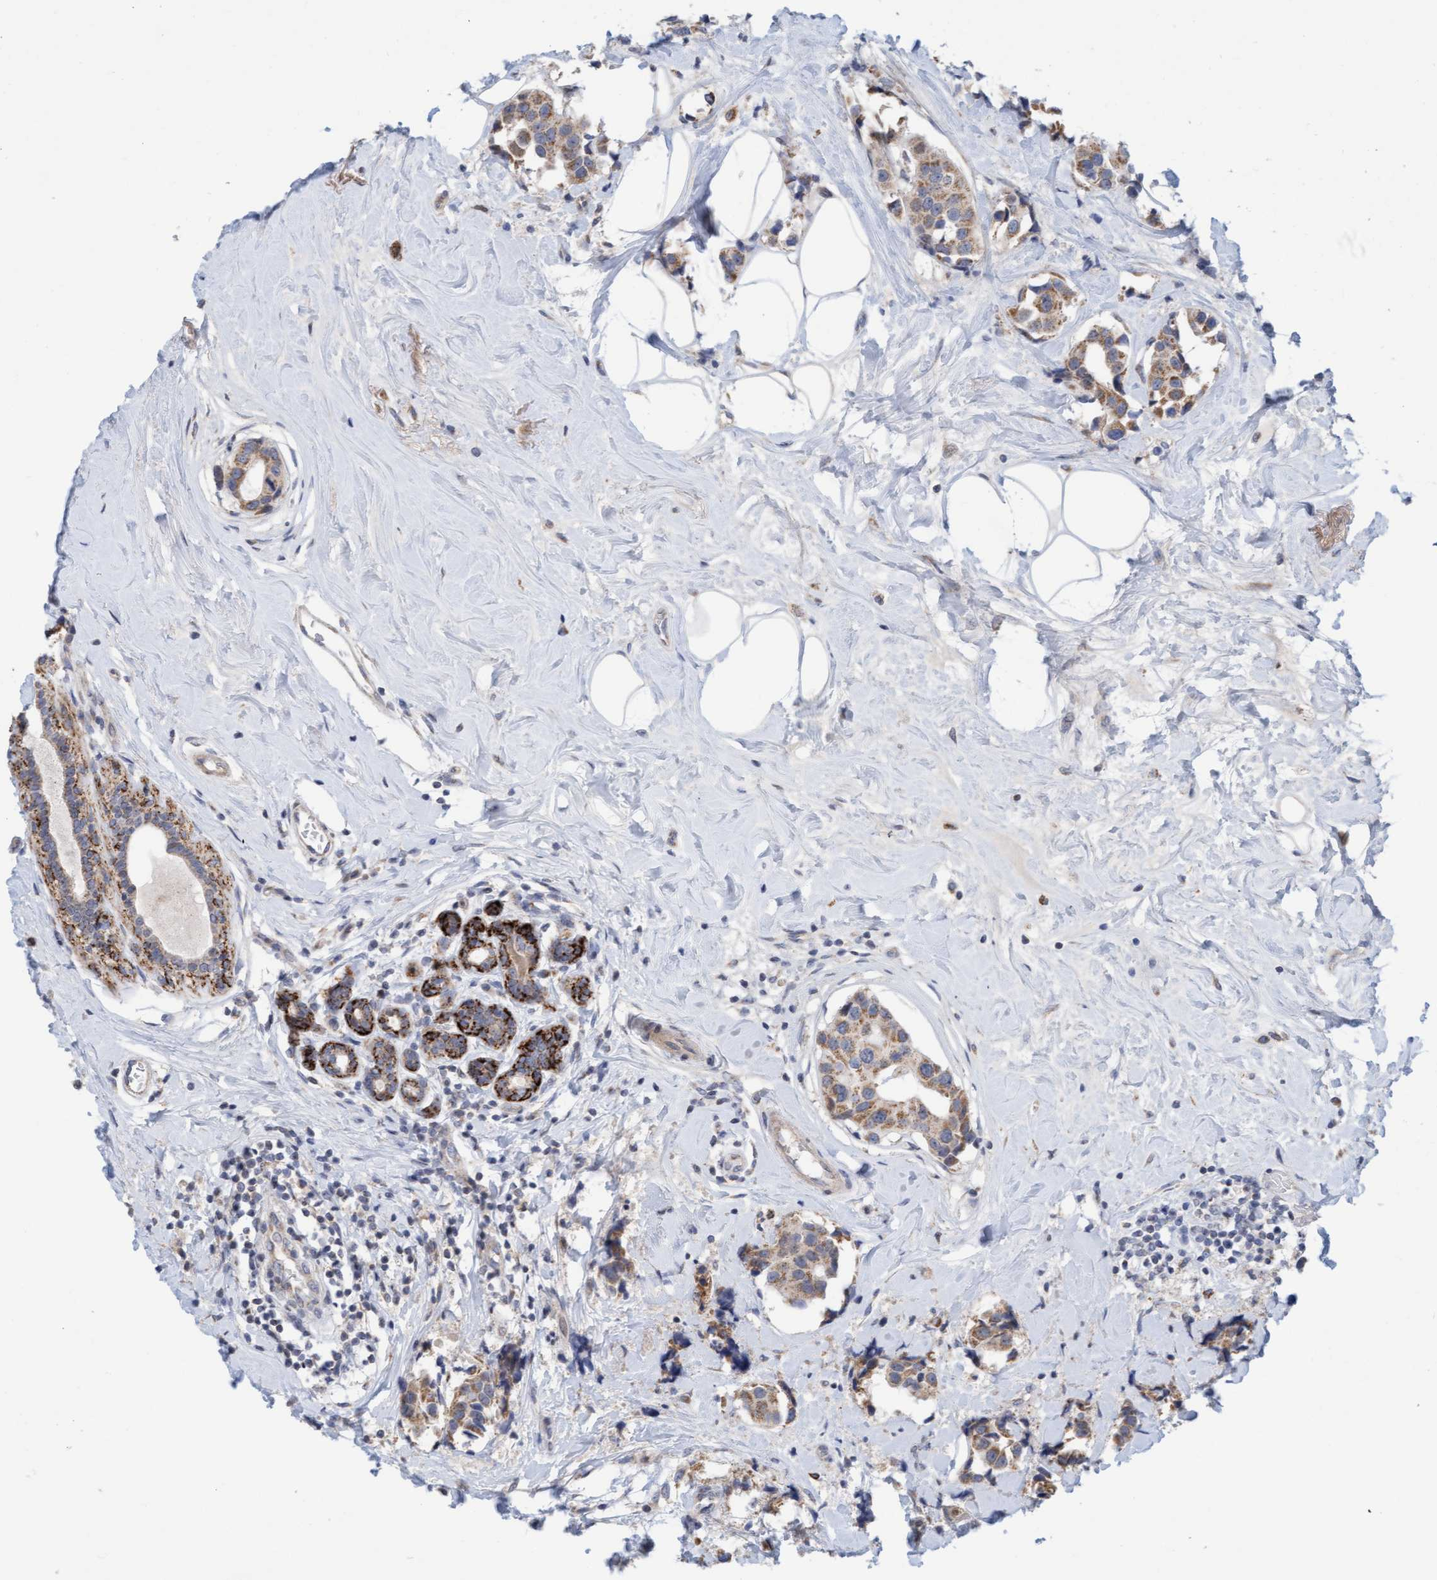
{"staining": {"intensity": "weak", "quantity": ">75%", "location": "cytoplasmic/membranous"}, "tissue": "breast cancer", "cell_type": "Tumor cells", "image_type": "cancer", "snomed": [{"axis": "morphology", "description": "Normal tissue, NOS"}, {"axis": "morphology", "description": "Duct carcinoma"}, {"axis": "topography", "description": "Breast"}], "caption": "This is an image of IHC staining of breast invasive ductal carcinoma, which shows weak positivity in the cytoplasmic/membranous of tumor cells.", "gene": "ZC3H3", "patient": {"sex": "female", "age": 39}}